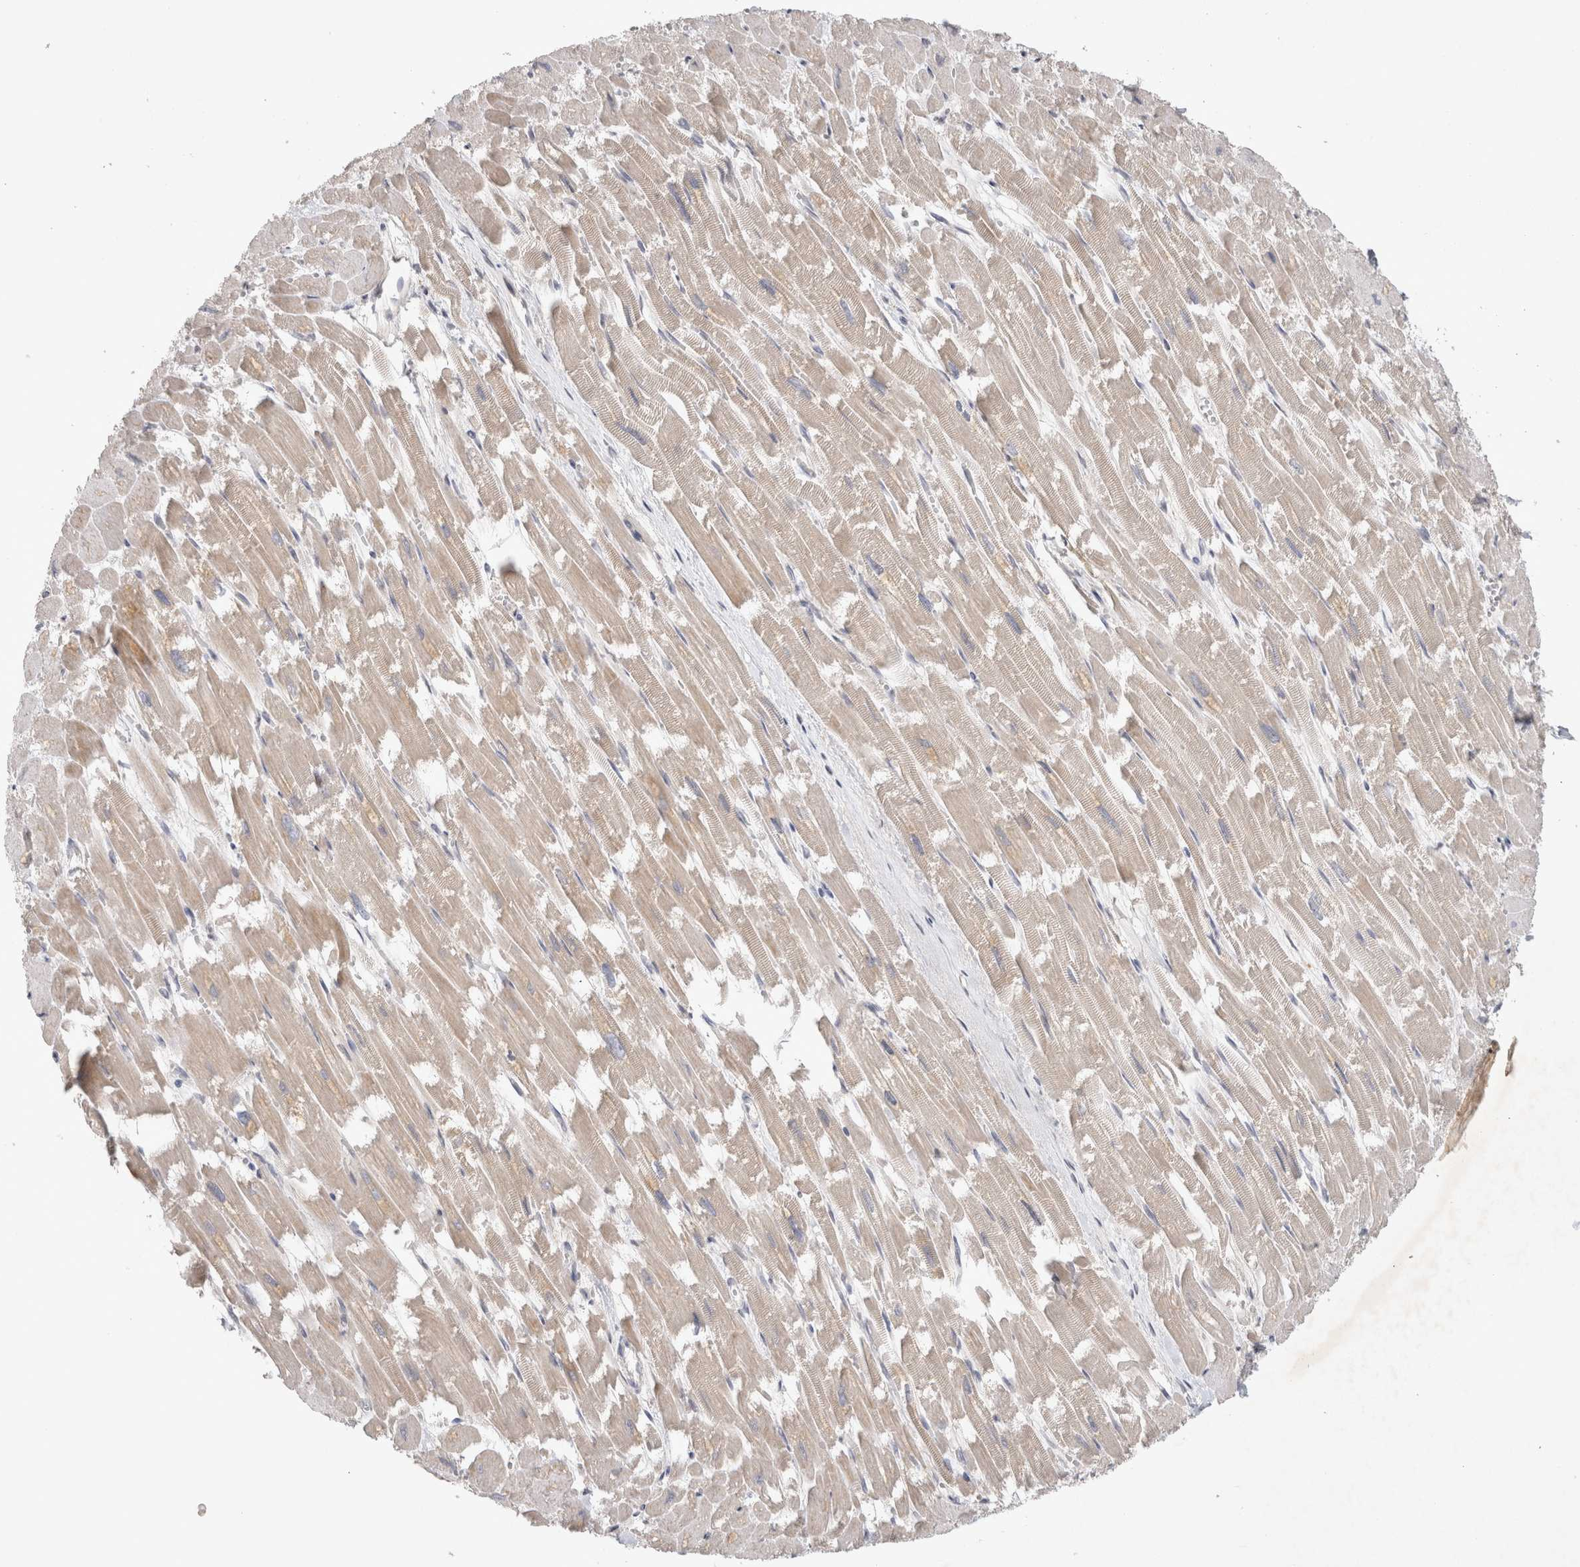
{"staining": {"intensity": "weak", "quantity": "<25%", "location": "cytoplasmic/membranous"}, "tissue": "heart muscle", "cell_type": "Cardiomyocytes", "image_type": "normal", "snomed": [{"axis": "morphology", "description": "Normal tissue, NOS"}, {"axis": "topography", "description": "Heart"}], "caption": "High power microscopy photomicrograph of an immunohistochemistry (IHC) histopathology image of unremarkable heart muscle, revealing no significant expression in cardiomyocytes.", "gene": "HESX1", "patient": {"sex": "male", "age": 54}}